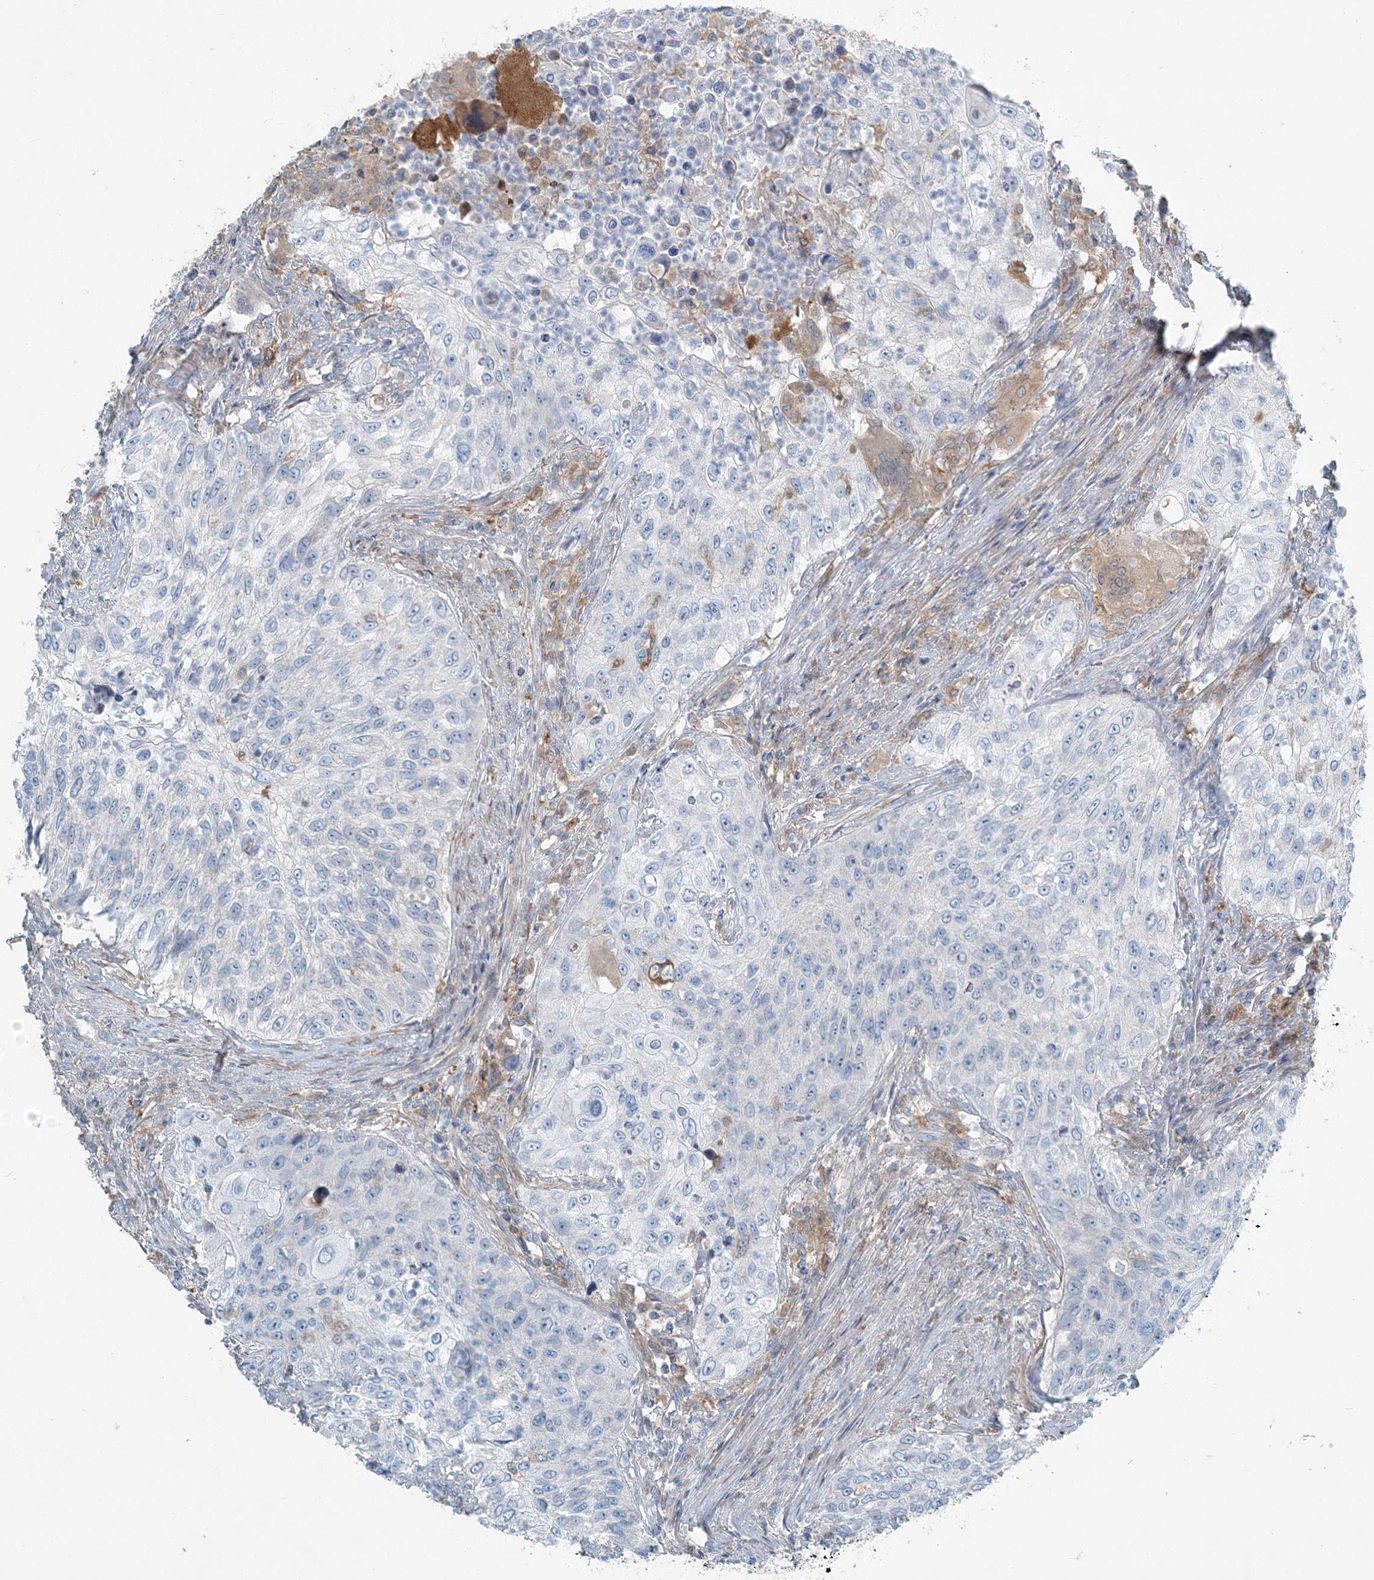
{"staining": {"intensity": "negative", "quantity": "none", "location": "none"}, "tissue": "urothelial cancer", "cell_type": "Tumor cells", "image_type": "cancer", "snomed": [{"axis": "morphology", "description": "Urothelial carcinoma, High grade"}, {"axis": "topography", "description": "Urinary bladder"}], "caption": "This is an IHC micrograph of urothelial cancer. There is no staining in tumor cells.", "gene": "ARMH1", "patient": {"sex": "female", "age": 60}}